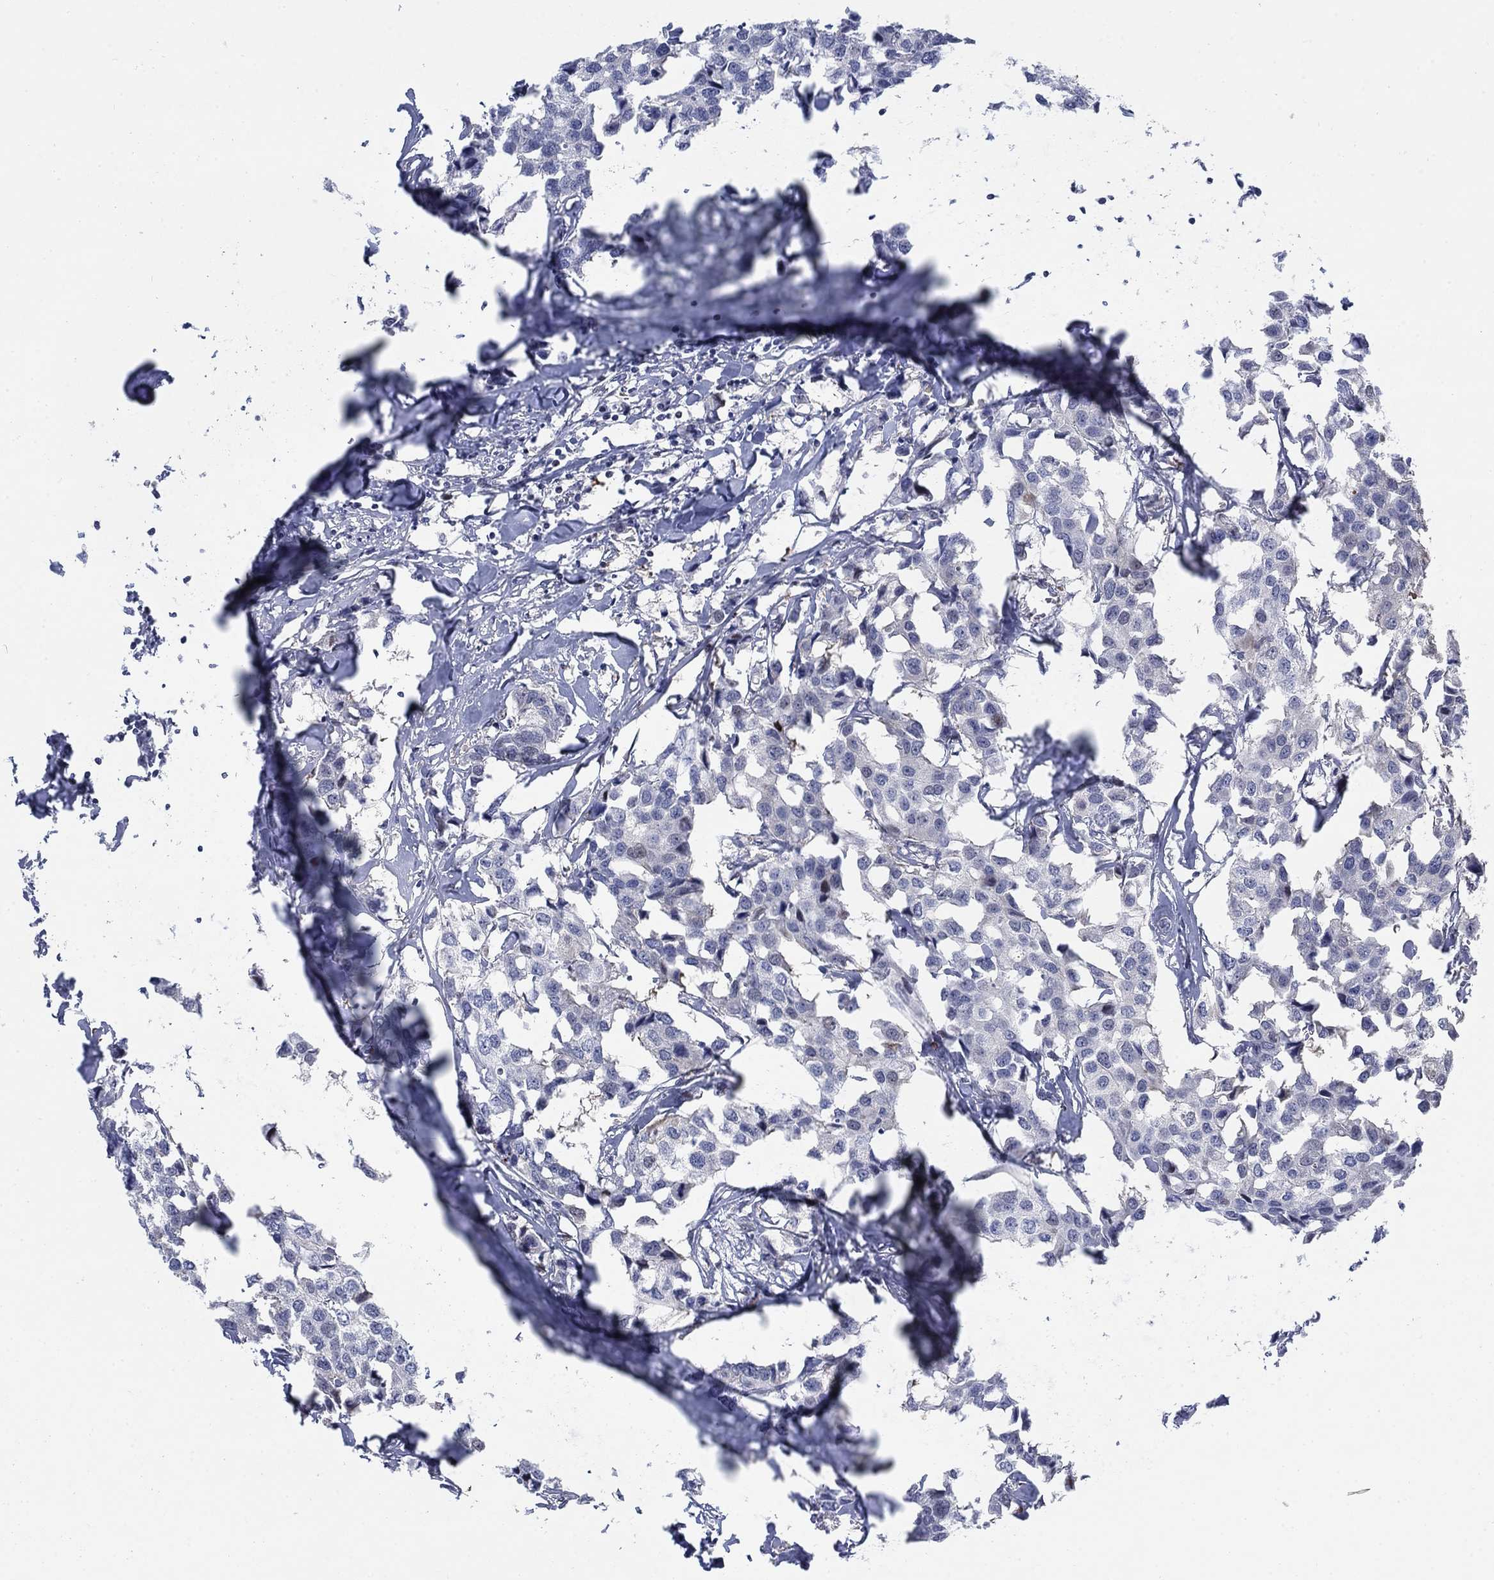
{"staining": {"intensity": "negative", "quantity": "none", "location": "none"}, "tissue": "breast cancer", "cell_type": "Tumor cells", "image_type": "cancer", "snomed": [{"axis": "morphology", "description": "Duct carcinoma"}, {"axis": "topography", "description": "Breast"}], "caption": "A high-resolution photomicrograph shows immunohistochemistry staining of breast cancer, which reveals no significant expression in tumor cells.", "gene": "MYO3A", "patient": {"sex": "female", "age": 80}}